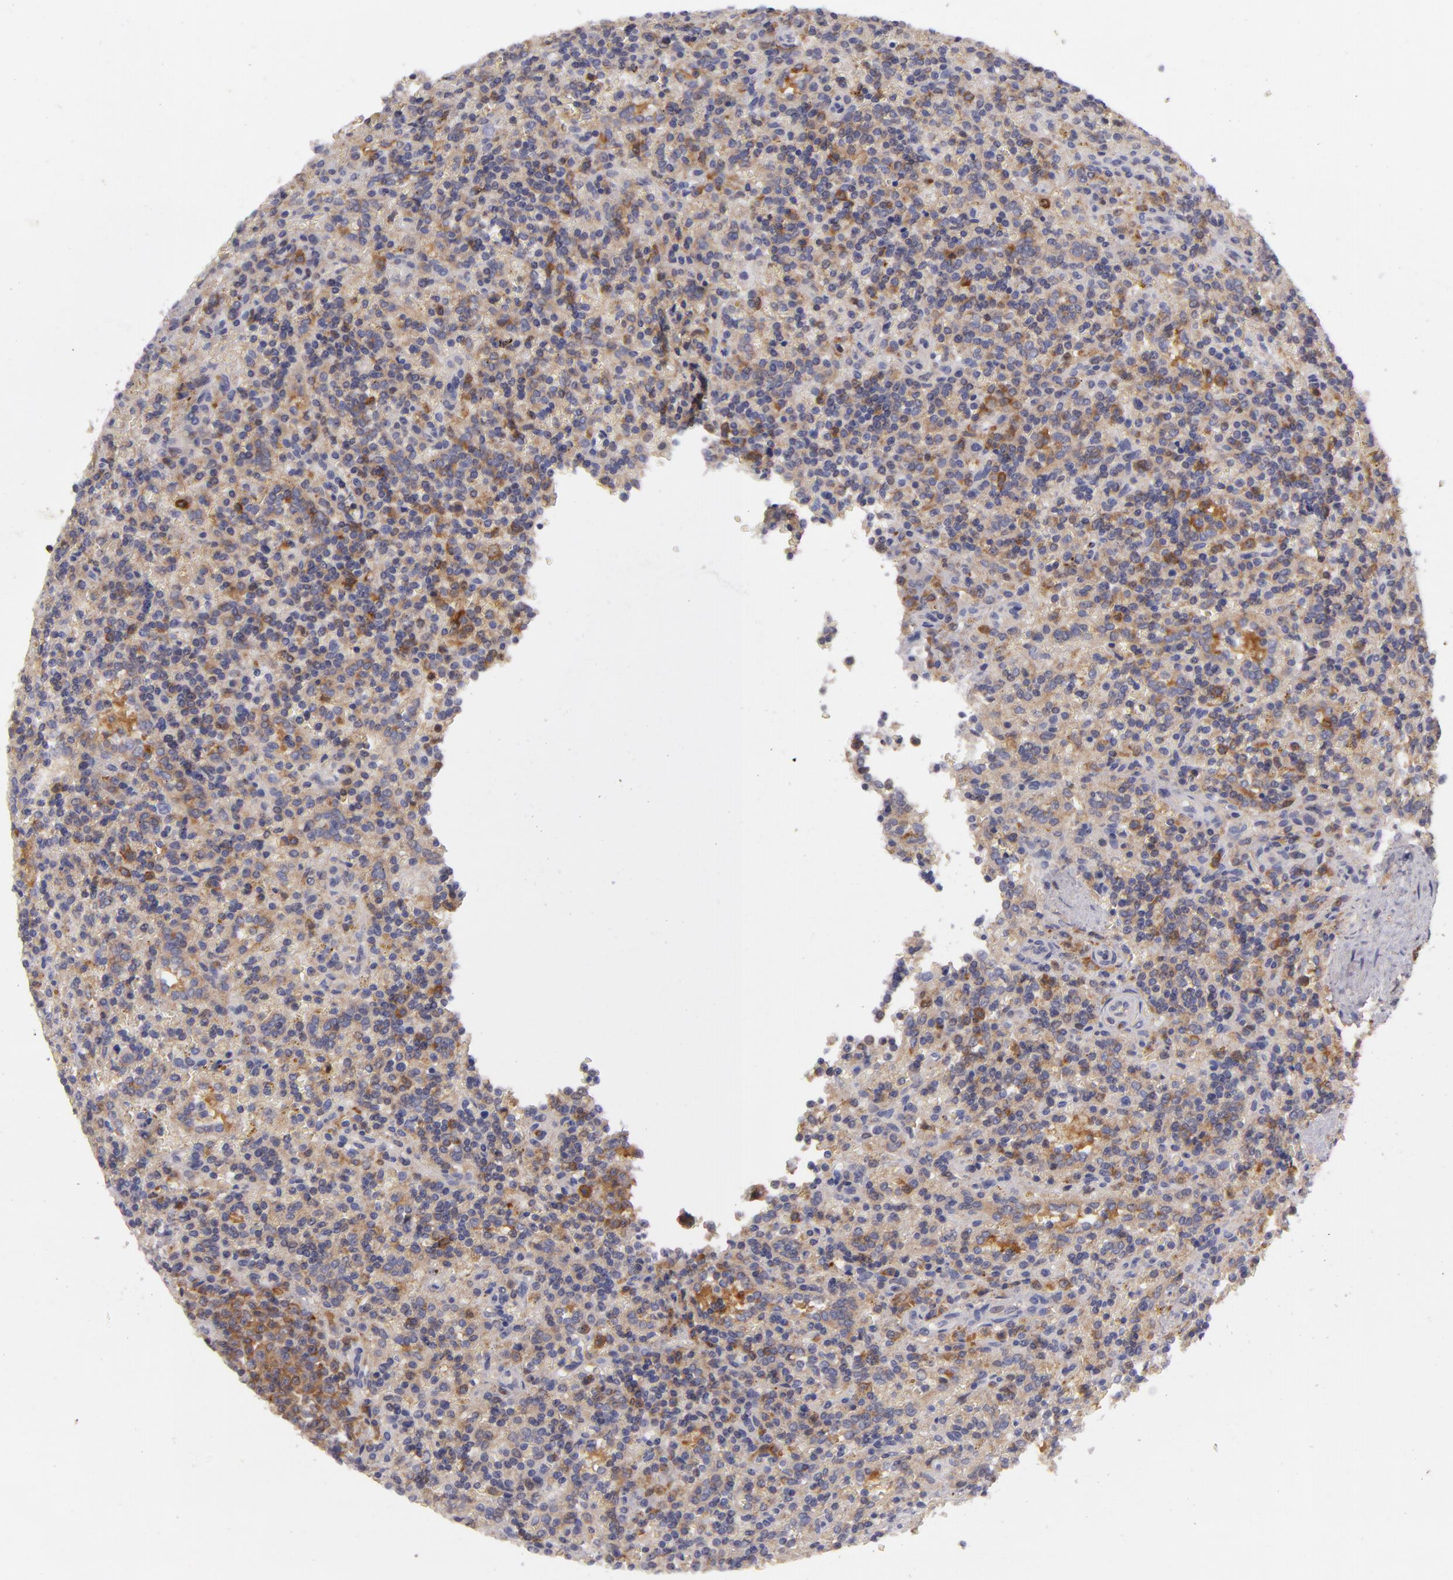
{"staining": {"intensity": "moderate", "quantity": ">75%", "location": "cytoplasmic/membranous"}, "tissue": "lymphoma", "cell_type": "Tumor cells", "image_type": "cancer", "snomed": [{"axis": "morphology", "description": "Malignant lymphoma, non-Hodgkin's type, Low grade"}, {"axis": "topography", "description": "Spleen"}], "caption": "Lymphoma was stained to show a protein in brown. There is medium levels of moderate cytoplasmic/membranous staining in approximately >75% of tumor cells.", "gene": "MMP10", "patient": {"sex": "male", "age": 67}}